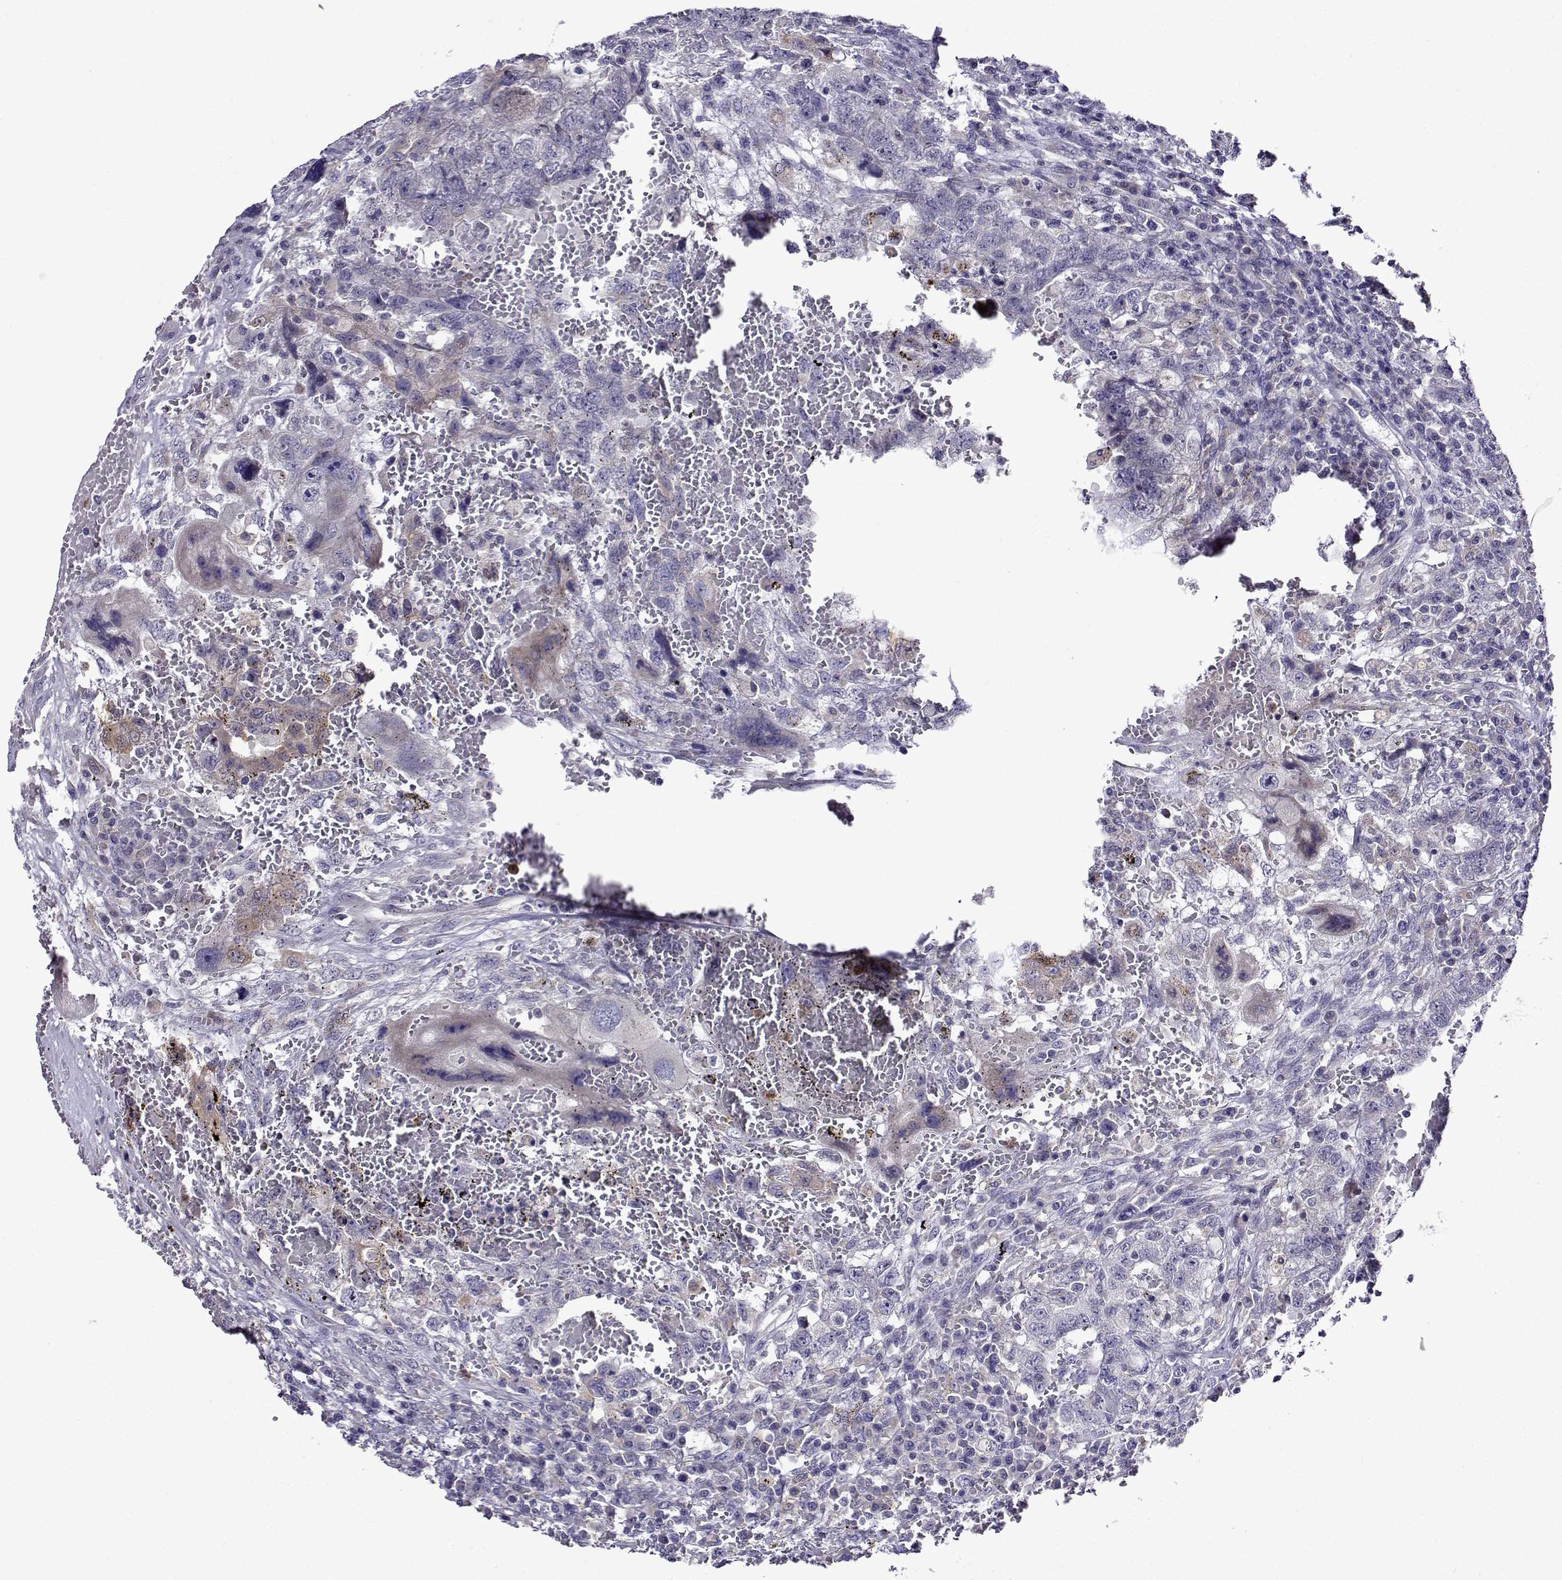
{"staining": {"intensity": "weak", "quantity": "<25%", "location": "cytoplasmic/membranous"}, "tissue": "testis cancer", "cell_type": "Tumor cells", "image_type": "cancer", "snomed": [{"axis": "morphology", "description": "Carcinoma, Embryonal, NOS"}, {"axis": "topography", "description": "Testis"}], "caption": "Protein analysis of testis cancer shows no significant expression in tumor cells.", "gene": "SULT2A1", "patient": {"sex": "male", "age": 26}}